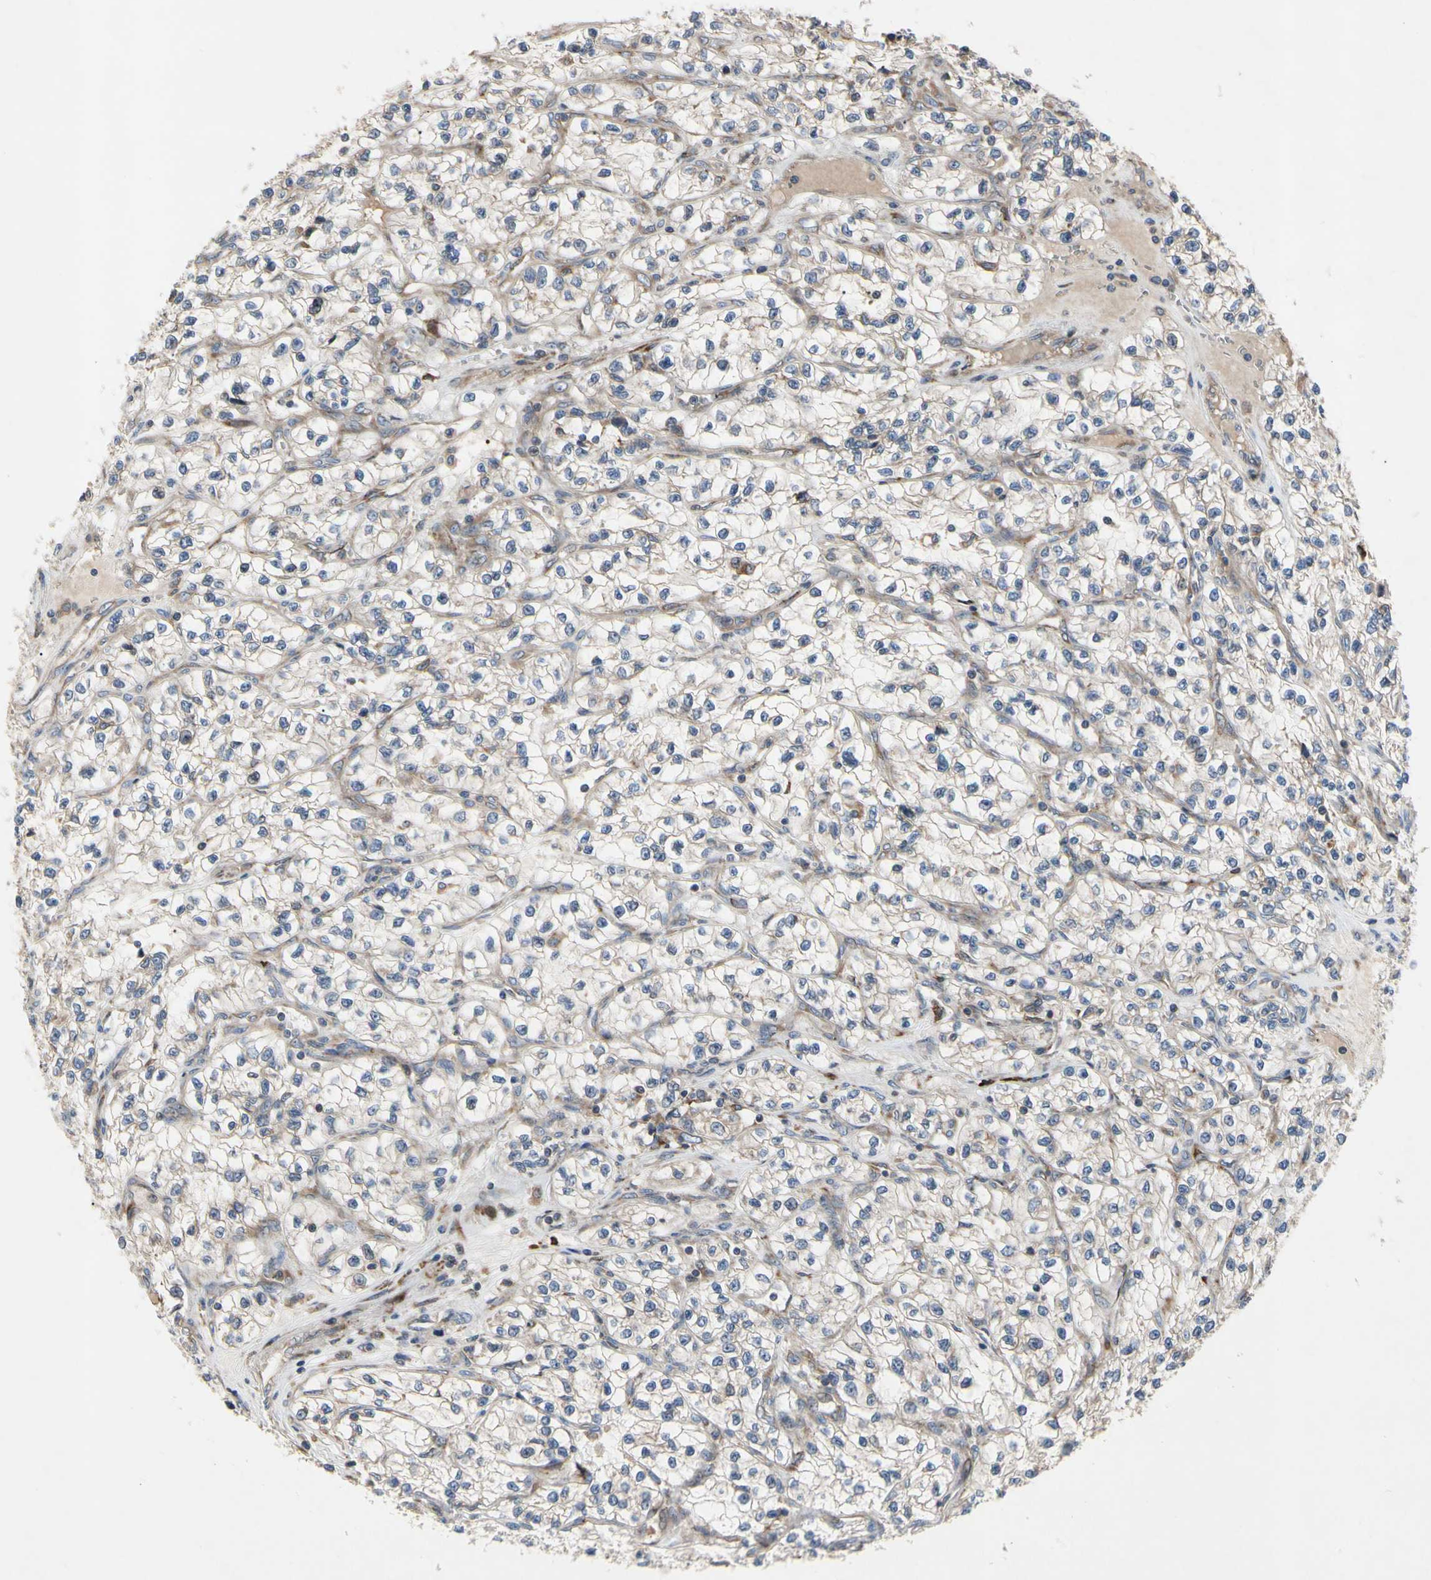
{"staining": {"intensity": "weak", "quantity": "25%-75%", "location": "cytoplasmic/membranous"}, "tissue": "renal cancer", "cell_type": "Tumor cells", "image_type": "cancer", "snomed": [{"axis": "morphology", "description": "Adenocarcinoma, NOS"}, {"axis": "topography", "description": "Kidney"}], "caption": "Protein staining of renal cancer tissue shows weak cytoplasmic/membranous positivity in about 25%-75% of tumor cells.", "gene": "MMEL1", "patient": {"sex": "female", "age": 57}}